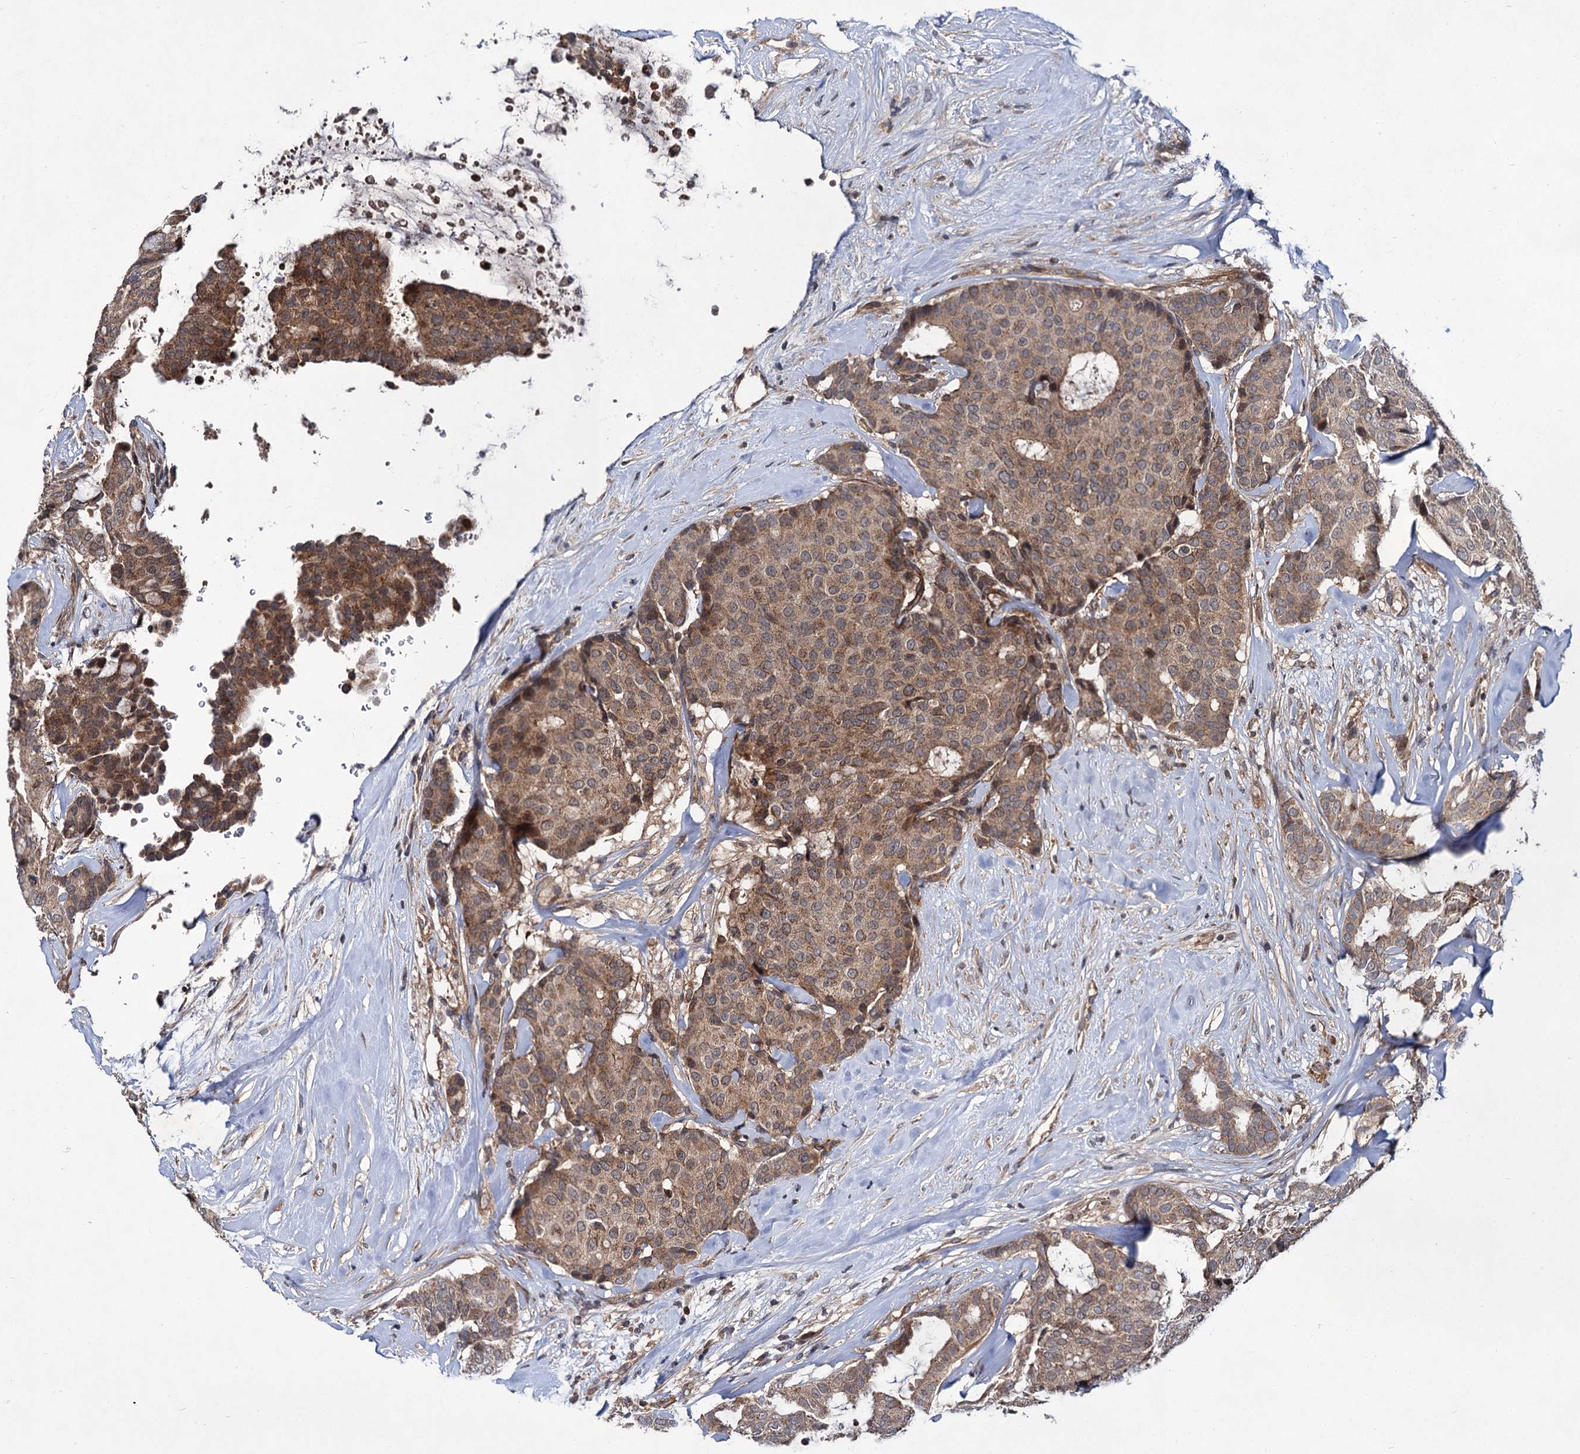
{"staining": {"intensity": "moderate", "quantity": ">75%", "location": "cytoplasmic/membranous,nuclear"}, "tissue": "breast cancer", "cell_type": "Tumor cells", "image_type": "cancer", "snomed": [{"axis": "morphology", "description": "Duct carcinoma"}, {"axis": "topography", "description": "Breast"}], "caption": "Breast cancer stained with a brown dye shows moderate cytoplasmic/membranous and nuclear positive positivity in about >75% of tumor cells.", "gene": "ABLIM1", "patient": {"sex": "female", "age": 75}}